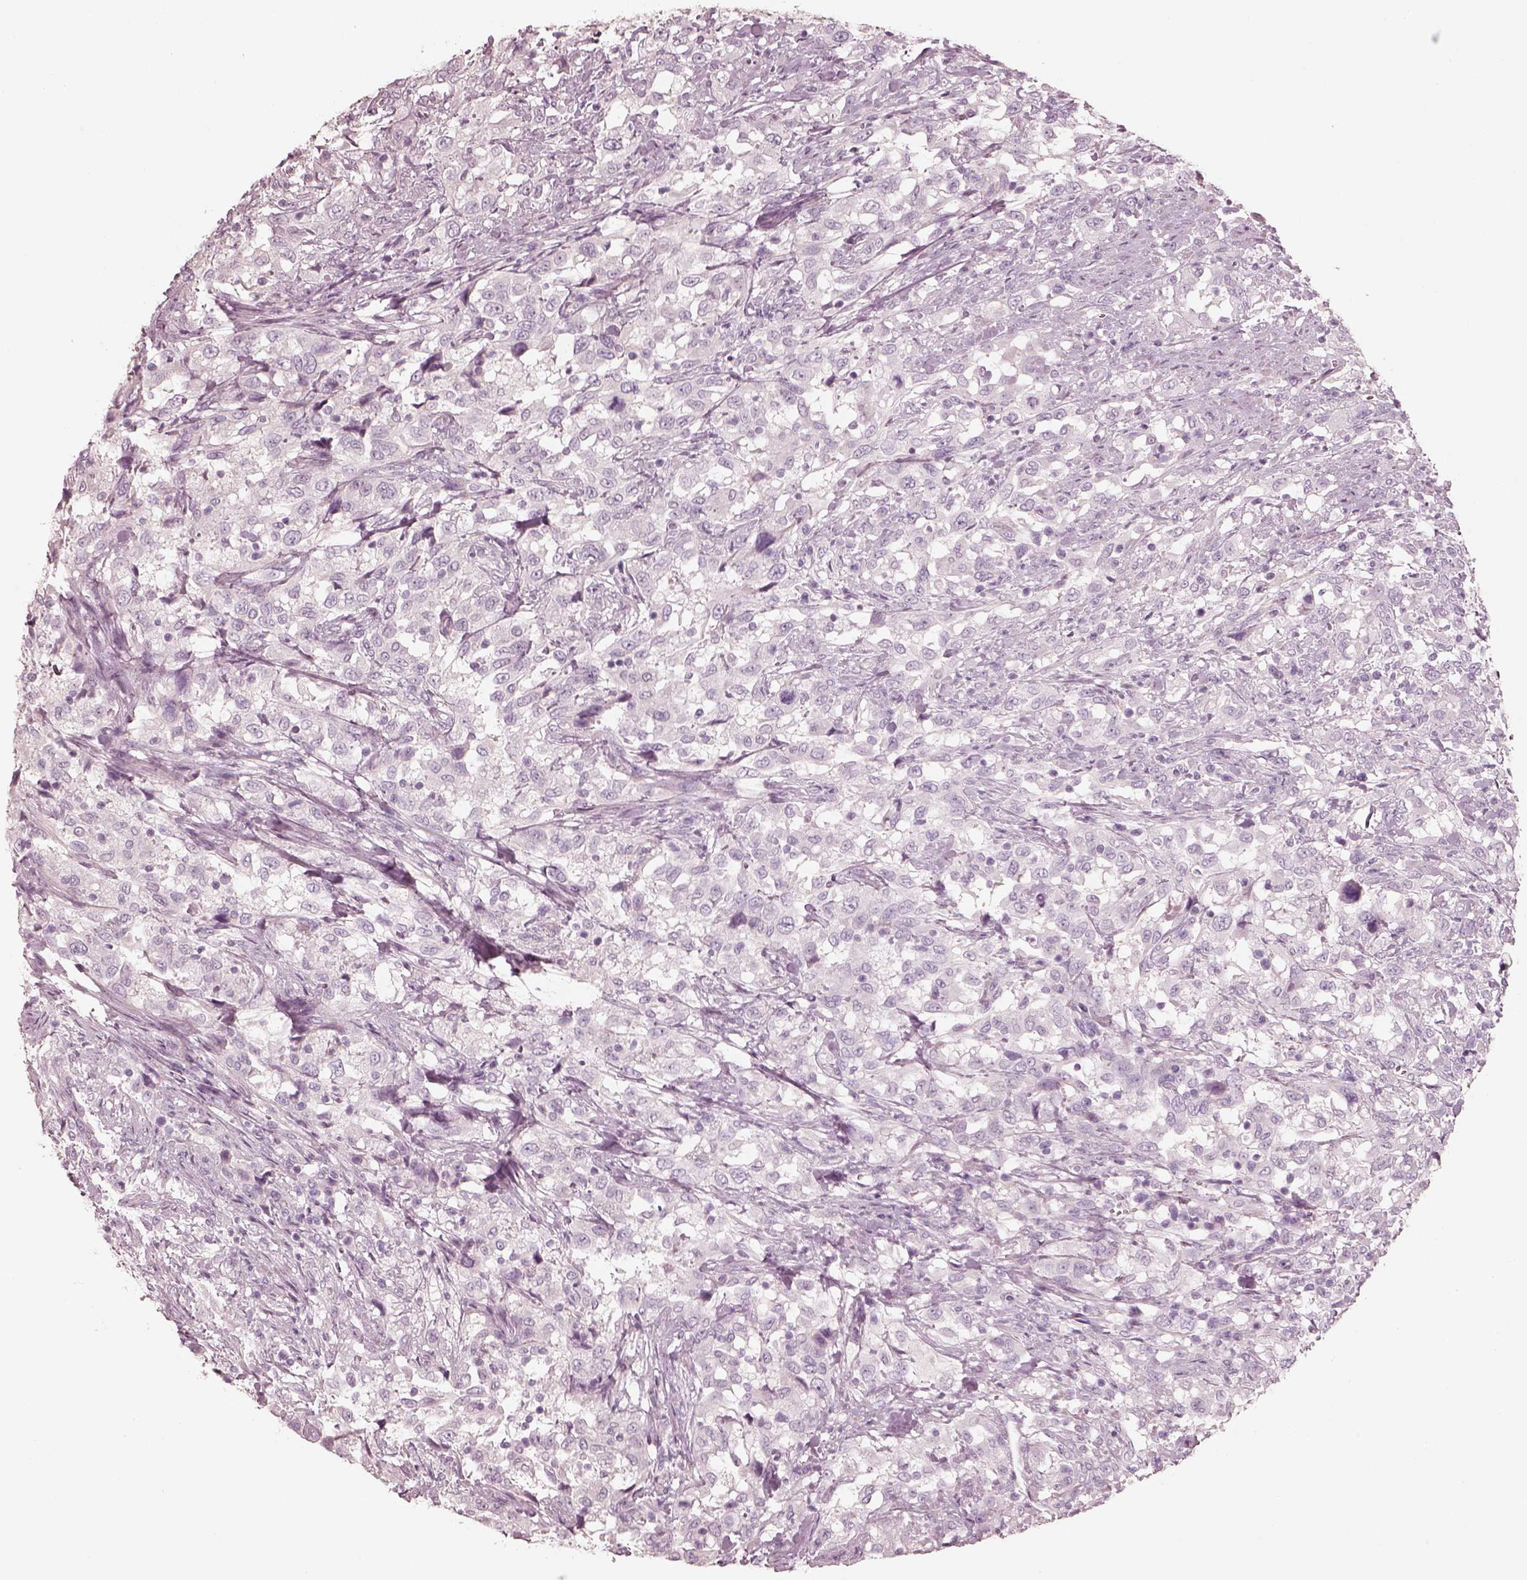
{"staining": {"intensity": "negative", "quantity": "none", "location": "none"}, "tissue": "urothelial cancer", "cell_type": "Tumor cells", "image_type": "cancer", "snomed": [{"axis": "morphology", "description": "Urothelial carcinoma, NOS"}, {"axis": "morphology", "description": "Urothelial carcinoma, High grade"}, {"axis": "topography", "description": "Urinary bladder"}], "caption": "Tumor cells are negative for protein expression in human transitional cell carcinoma.", "gene": "ZP4", "patient": {"sex": "female", "age": 64}}